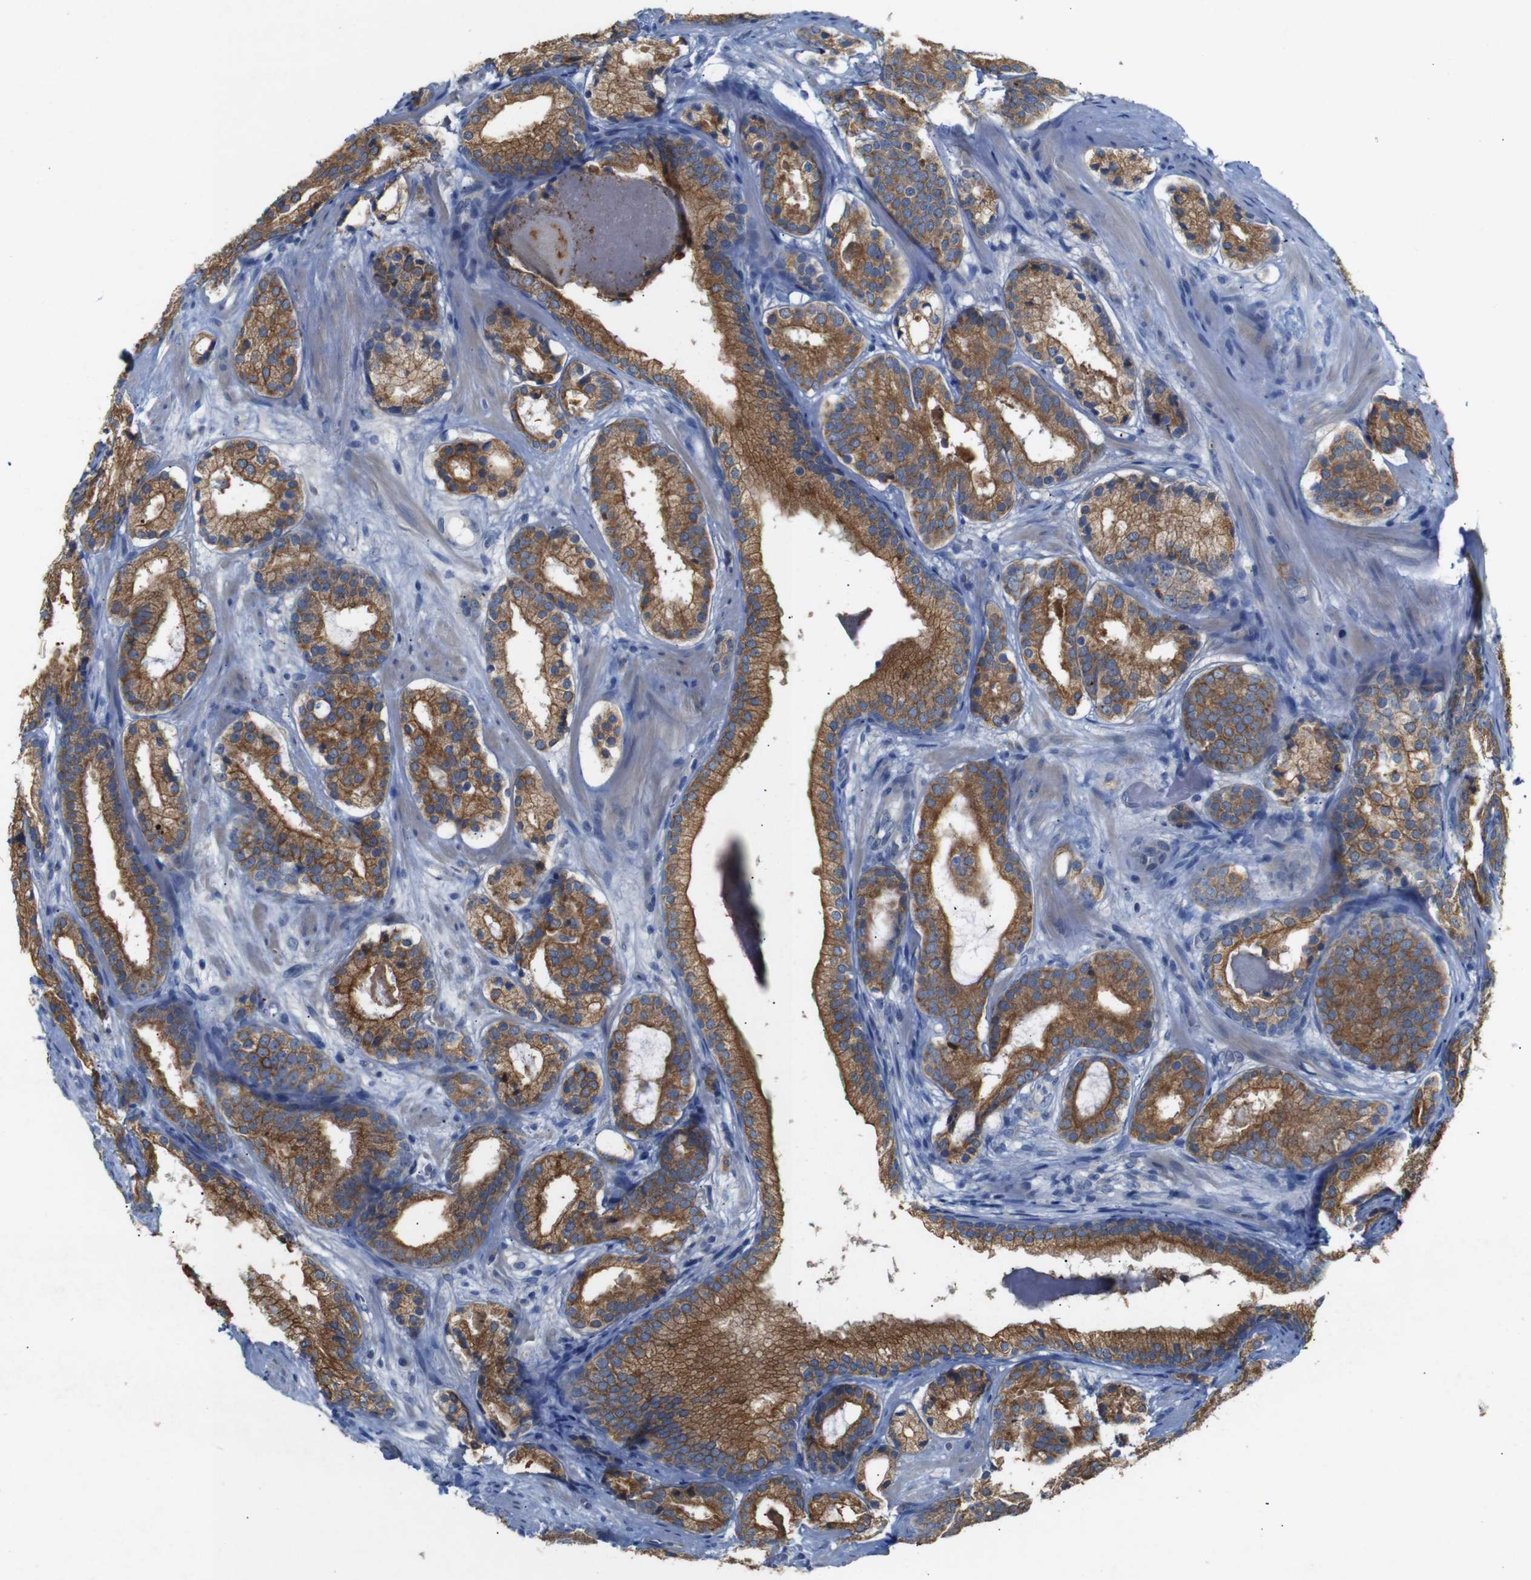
{"staining": {"intensity": "strong", "quantity": ">75%", "location": "cytoplasmic/membranous"}, "tissue": "prostate cancer", "cell_type": "Tumor cells", "image_type": "cancer", "snomed": [{"axis": "morphology", "description": "Adenocarcinoma, Low grade"}, {"axis": "topography", "description": "Prostate"}], "caption": "Brown immunohistochemical staining in human prostate cancer exhibits strong cytoplasmic/membranous staining in approximately >75% of tumor cells. The staining was performed using DAB, with brown indicating positive protein expression. Nuclei are stained blue with hematoxylin.", "gene": "ALOX15", "patient": {"sex": "male", "age": 69}}